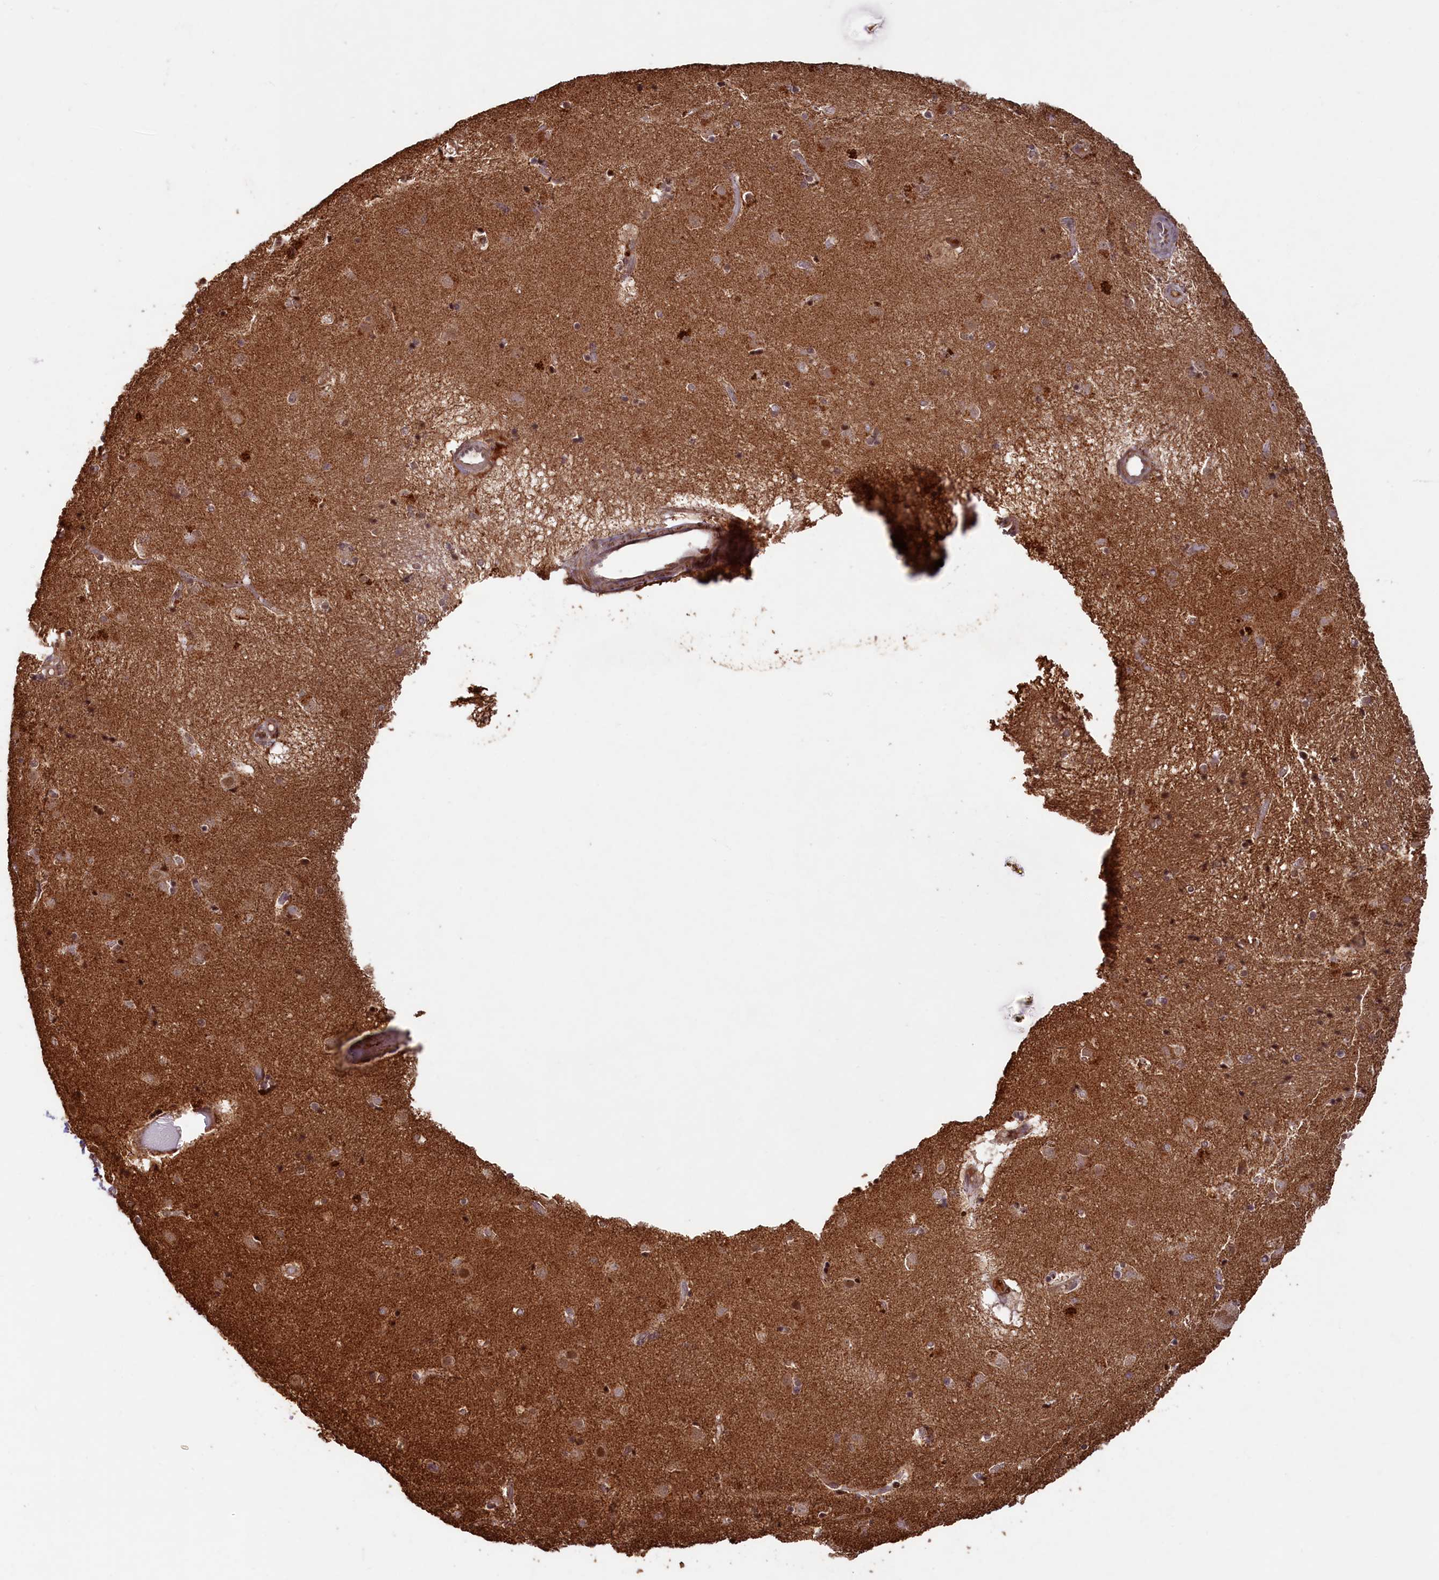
{"staining": {"intensity": "moderate", "quantity": "<25%", "location": "nuclear"}, "tissue": "caudate", "cell_type": "Glial cells", "image_type": "normal", "snomed": [{"axis": "morphology", "description": "Normal tissue, NOS"}, {"axis": "topography", "description": "Lateral ventricle wall"}], "caption": "The image shows a brown stain indicating the presence of a protein in the nuclear of glial cells in caudate. The staining was performed using DAB (3,3'-diaminobenzidine) to visualize the protein expression in brown, while the nuclei were stained in blue with hematoxylin (Magnification: 20x).", "gene": "SHPRH", "patient": {"sex": "male", "age": 70}}